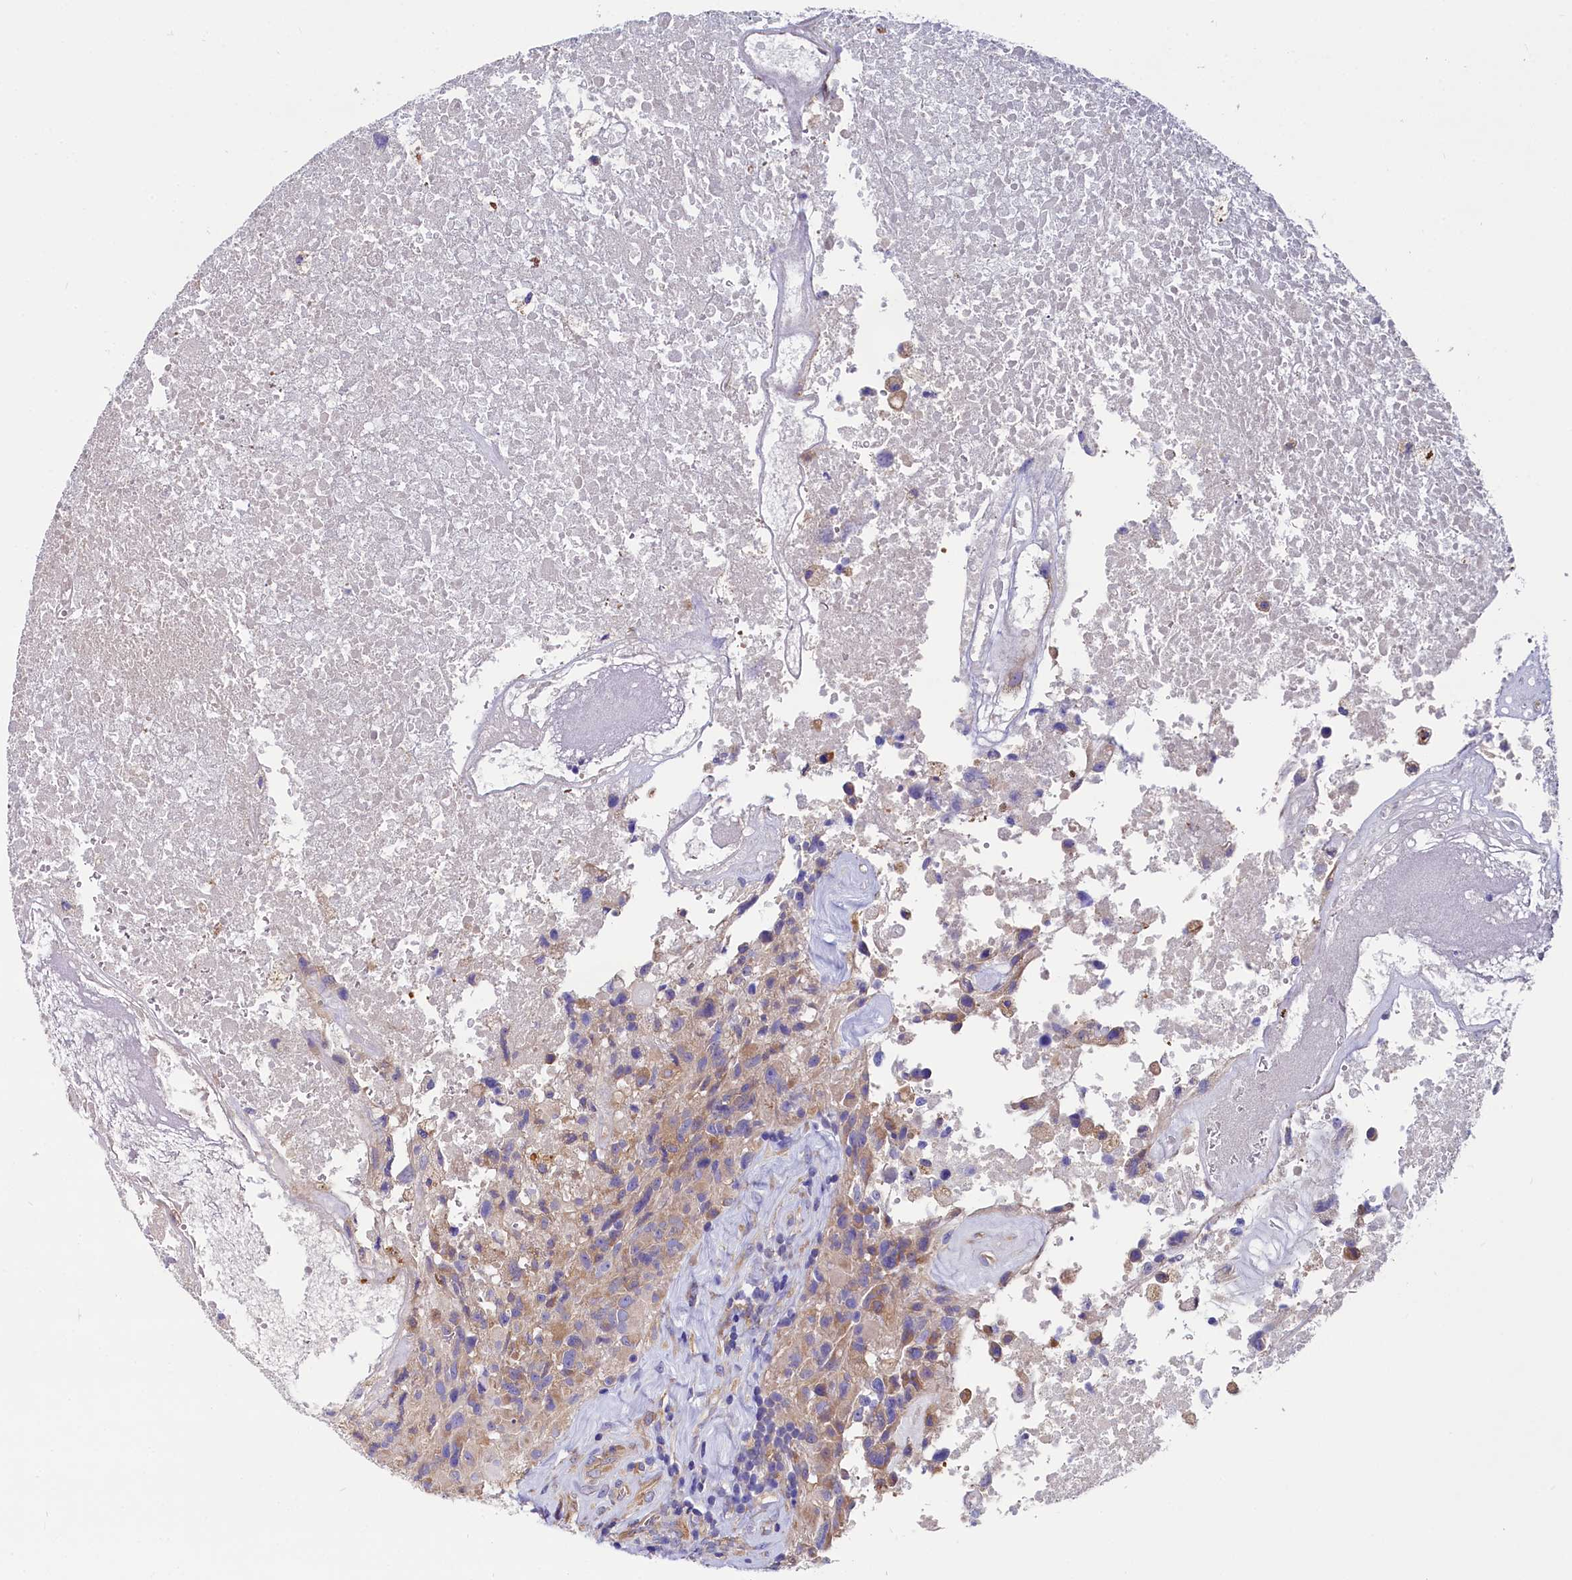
{"staining": {"intensity": "weak", "quantity": "<25%", "location": "cytoplasmic/membranous"}, "tissue": "glioma", "cell_type": "Tumor cells", "image_type": "cancer", "snomed": [{"axis": "morphology", "description": "Glioma, malignant, High grade"}, {"axis": "topography", "description": "Brain"}], "caption": "Malignant glioma (high-grade) was stained to show a protein in brown. There is no significant positivity in tumor cells. (Brightfield microscopy of DAB immunohistochemistry at high magnification).", "gene": "QARS1", "patient": {"sex": "male", "age": 76}}